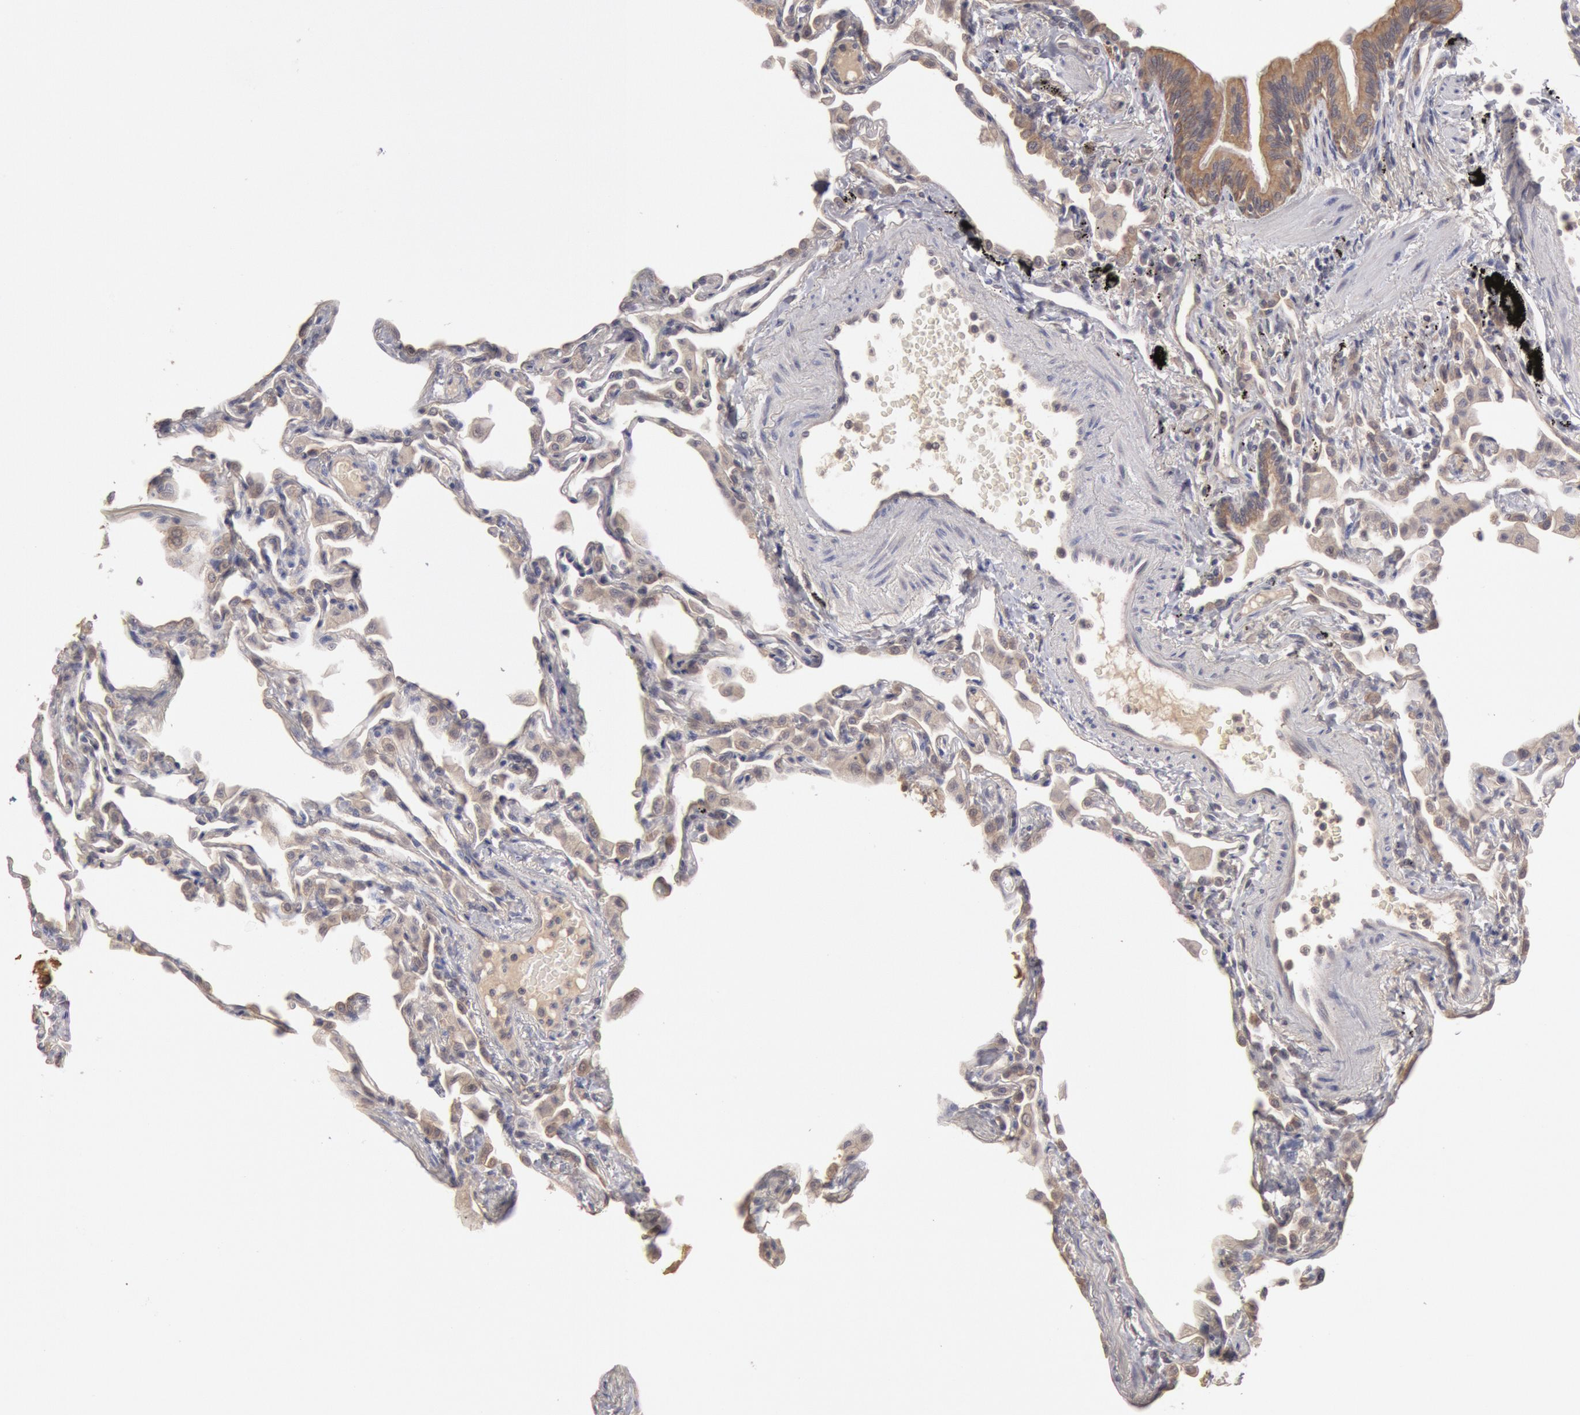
{"staining": {"intensity": "negative", "quantity": "none", "location": "none"}, "tissue": "lung", "cell_type": "Alveolar cells", "image_type": "normal", "snomed": [{"axis": "morphology", "description": "Normal tissue, NOS"}, {"axis": "topography", "description": "Lung"}], "caption": "Benign lung was stained to show a protein in brown. There is no significant staining in alveolar cells. (Immunohistochemistry (ihc), brightfield microscopy, high magnification).", "gene": "ZFP36L1", "patient": {"sex": "female", "age": 49}}